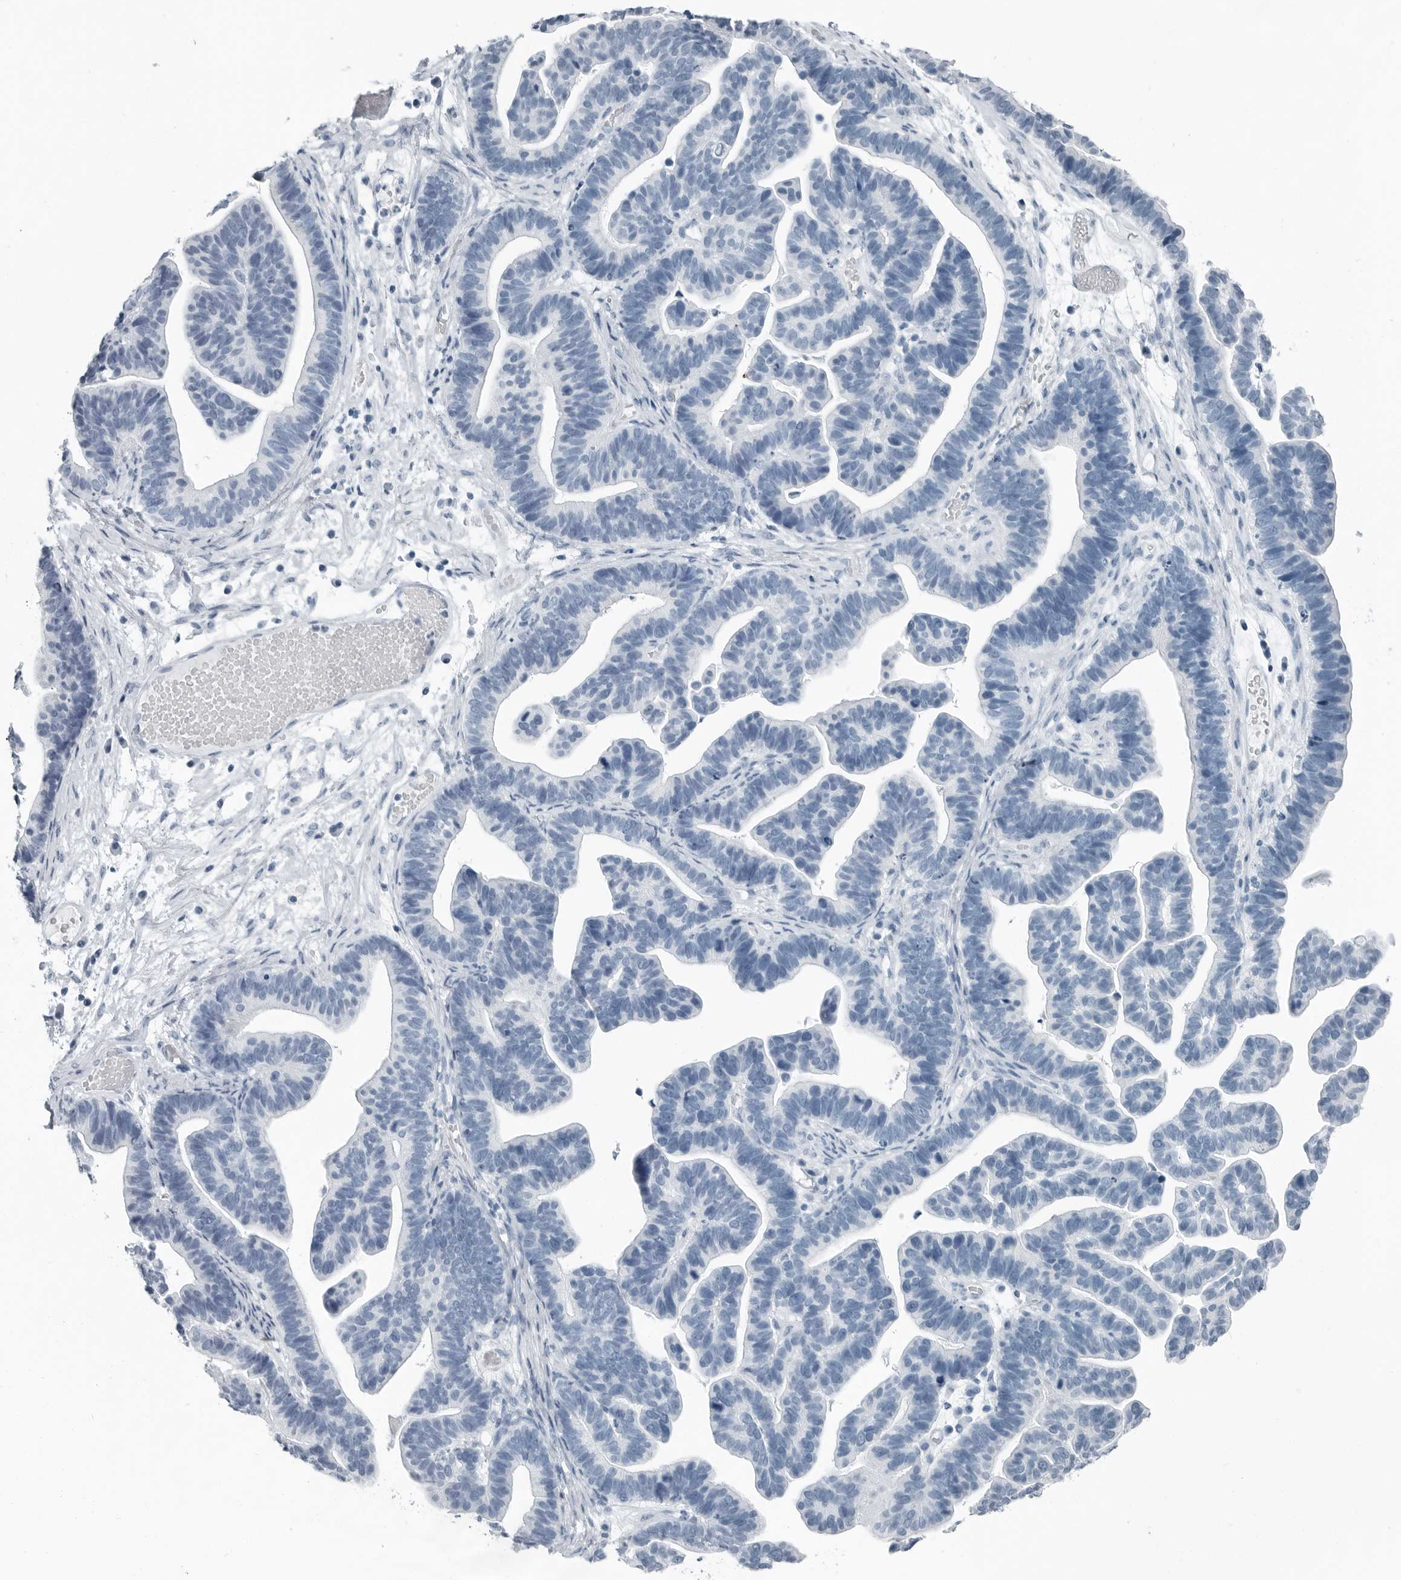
{"staining": {"intensity": "negative", "quantity": "none", "location": "none"}, "tissue": "ovarian cancer", "cell_type": "Tumor cells", "image_type": "cancer", "snomed": [{"axis": "morphology", "description": "Cystadenocarcinoma, serous, NOS"}, {"axis": "topography", "description": "Ovary"}], "caption": "Tumor cells show no significant expression in ovarian cancer.", "gene": "FABP6", "patient": {"sex": "female", "age": 56}}